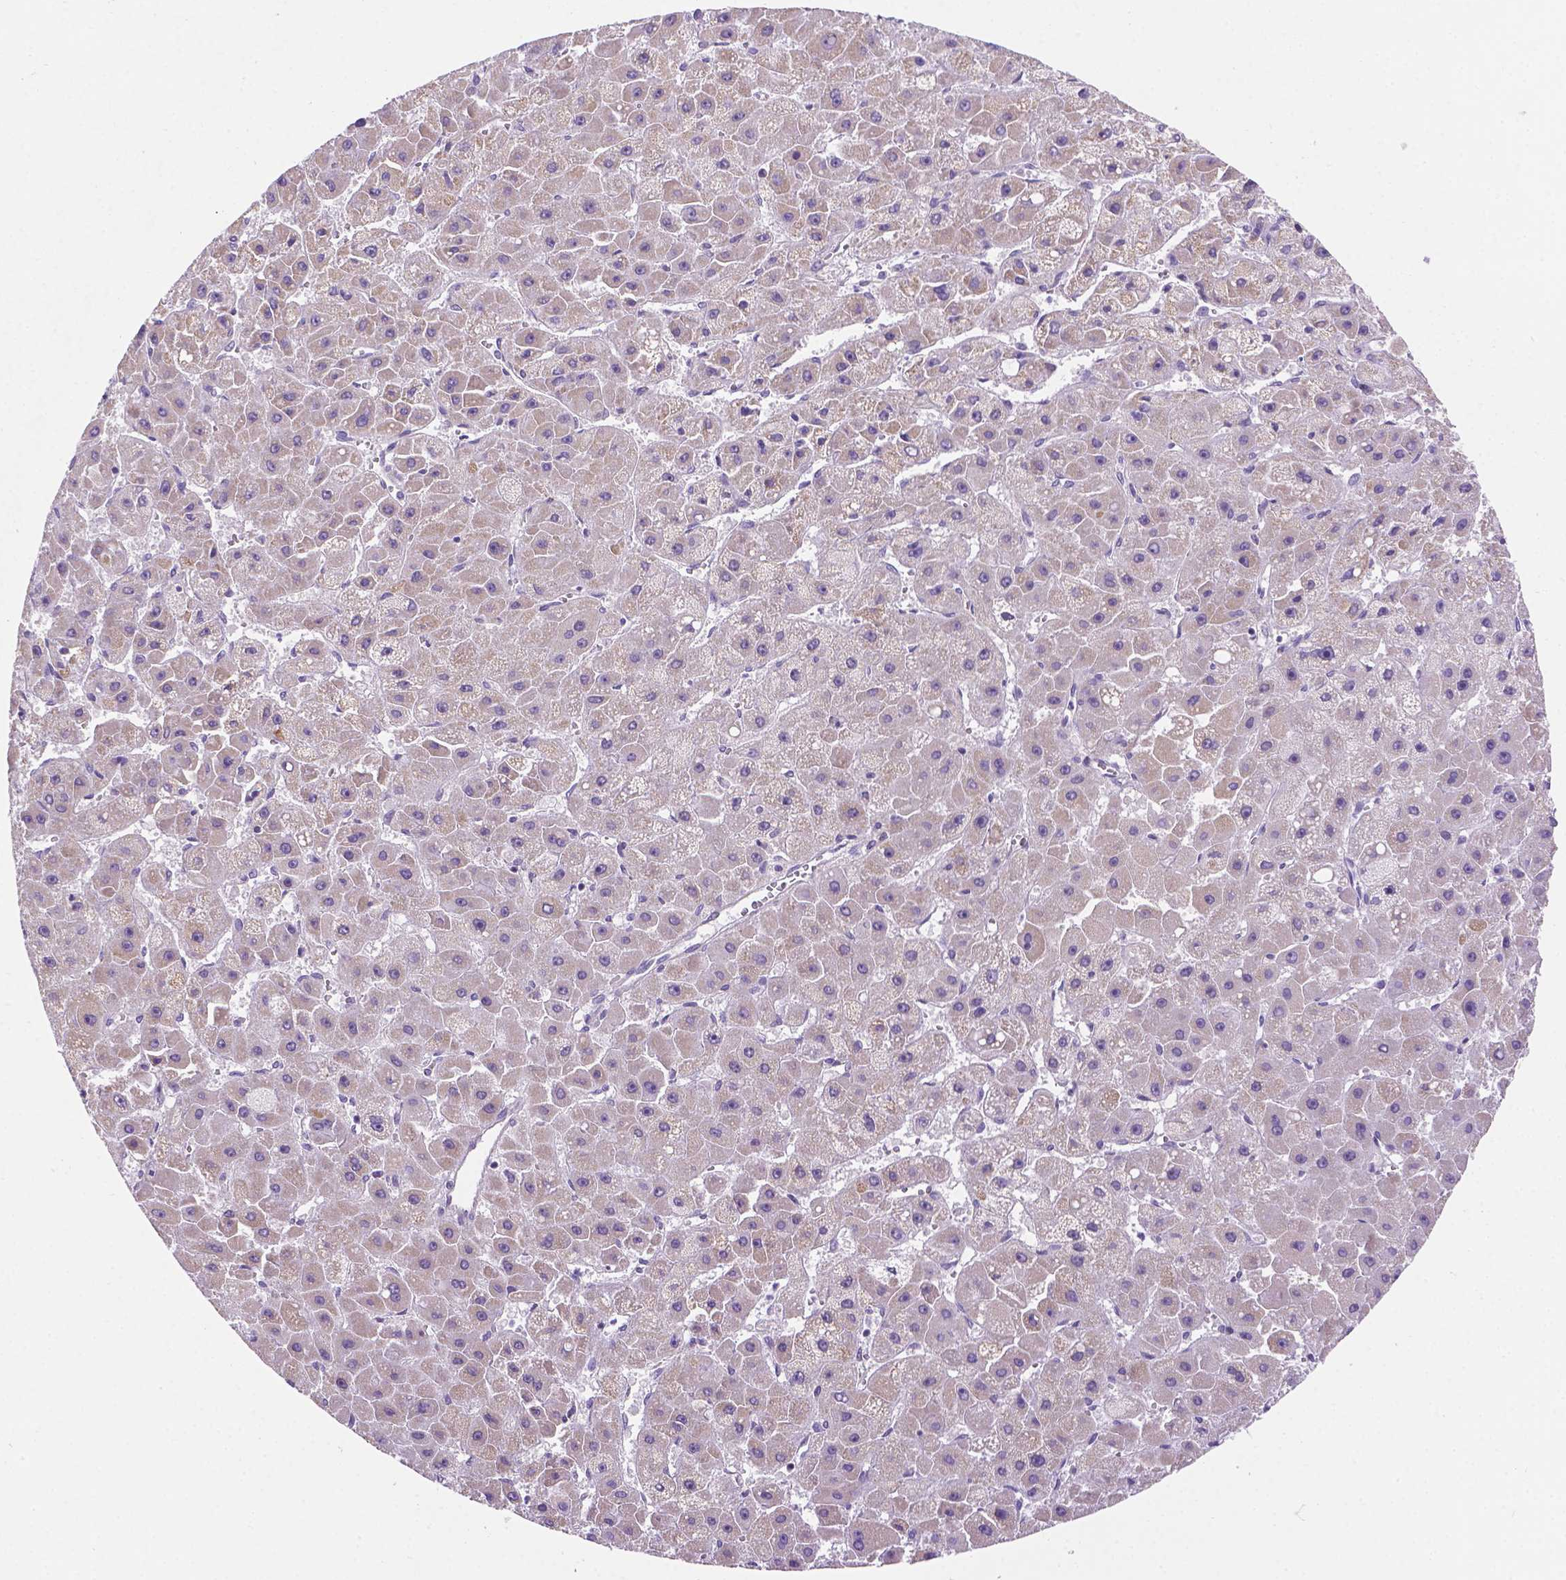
{"staining": {"intensity": "weak", "quantity": "<25%", "location": "cytoplasmic/membranous"}, "tissue": "liver cancer", "cell_type": "Tumor cells", "image_type": "cancer", "snomed": [{"axis": "morphology", "description": "Carcinoma, Hepatocellular, NOS"}, {"axis": "topography", "description": "Liver"}], "caption": "Immunohistochemistry (IHC) micrograph of human liver cancer stained for a protein (brown), which demonstrates no expression in tumor cells.", "gene": "CSPG5", "patient": {"sex": "female", "age": 25}}